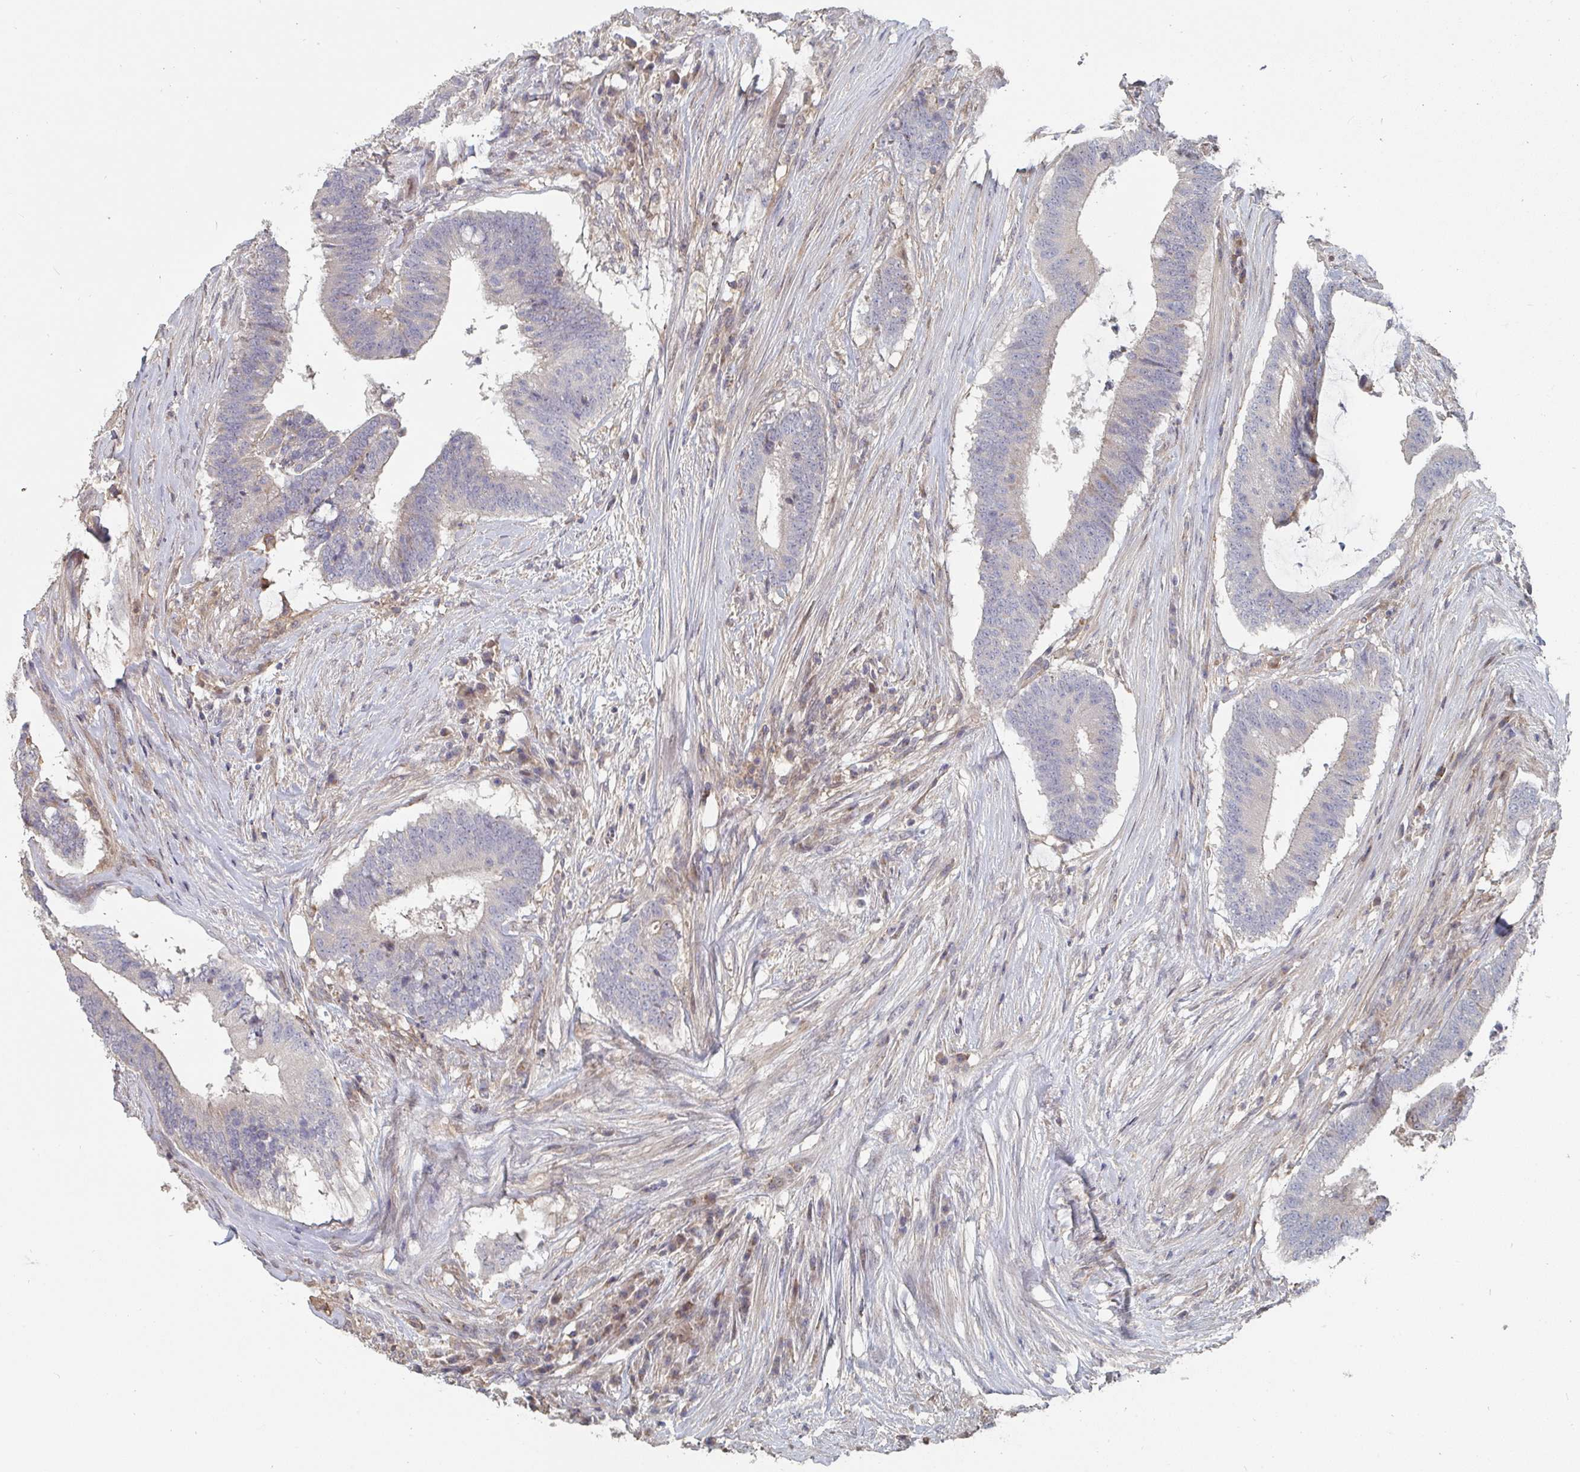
{"staining": {"intensity": "negative", "quantity": "none", "location": "none"}, "tissue": "colorectal cancer", "cell_type": "Tumor cells", "image_type": "cancer", "snomed": [{"axis": "morphology", "description": "Adenocarcinoma, NOS"}, {"axis": "topography", "description": "Colon"}], "caption": "The immunohistochemistry (IHC) photomicrograph has no significant staining in tumor cells of colorectal cancer tissue.", "gene": "PTEN", "patient": {"sex": "female", "age": 43}}